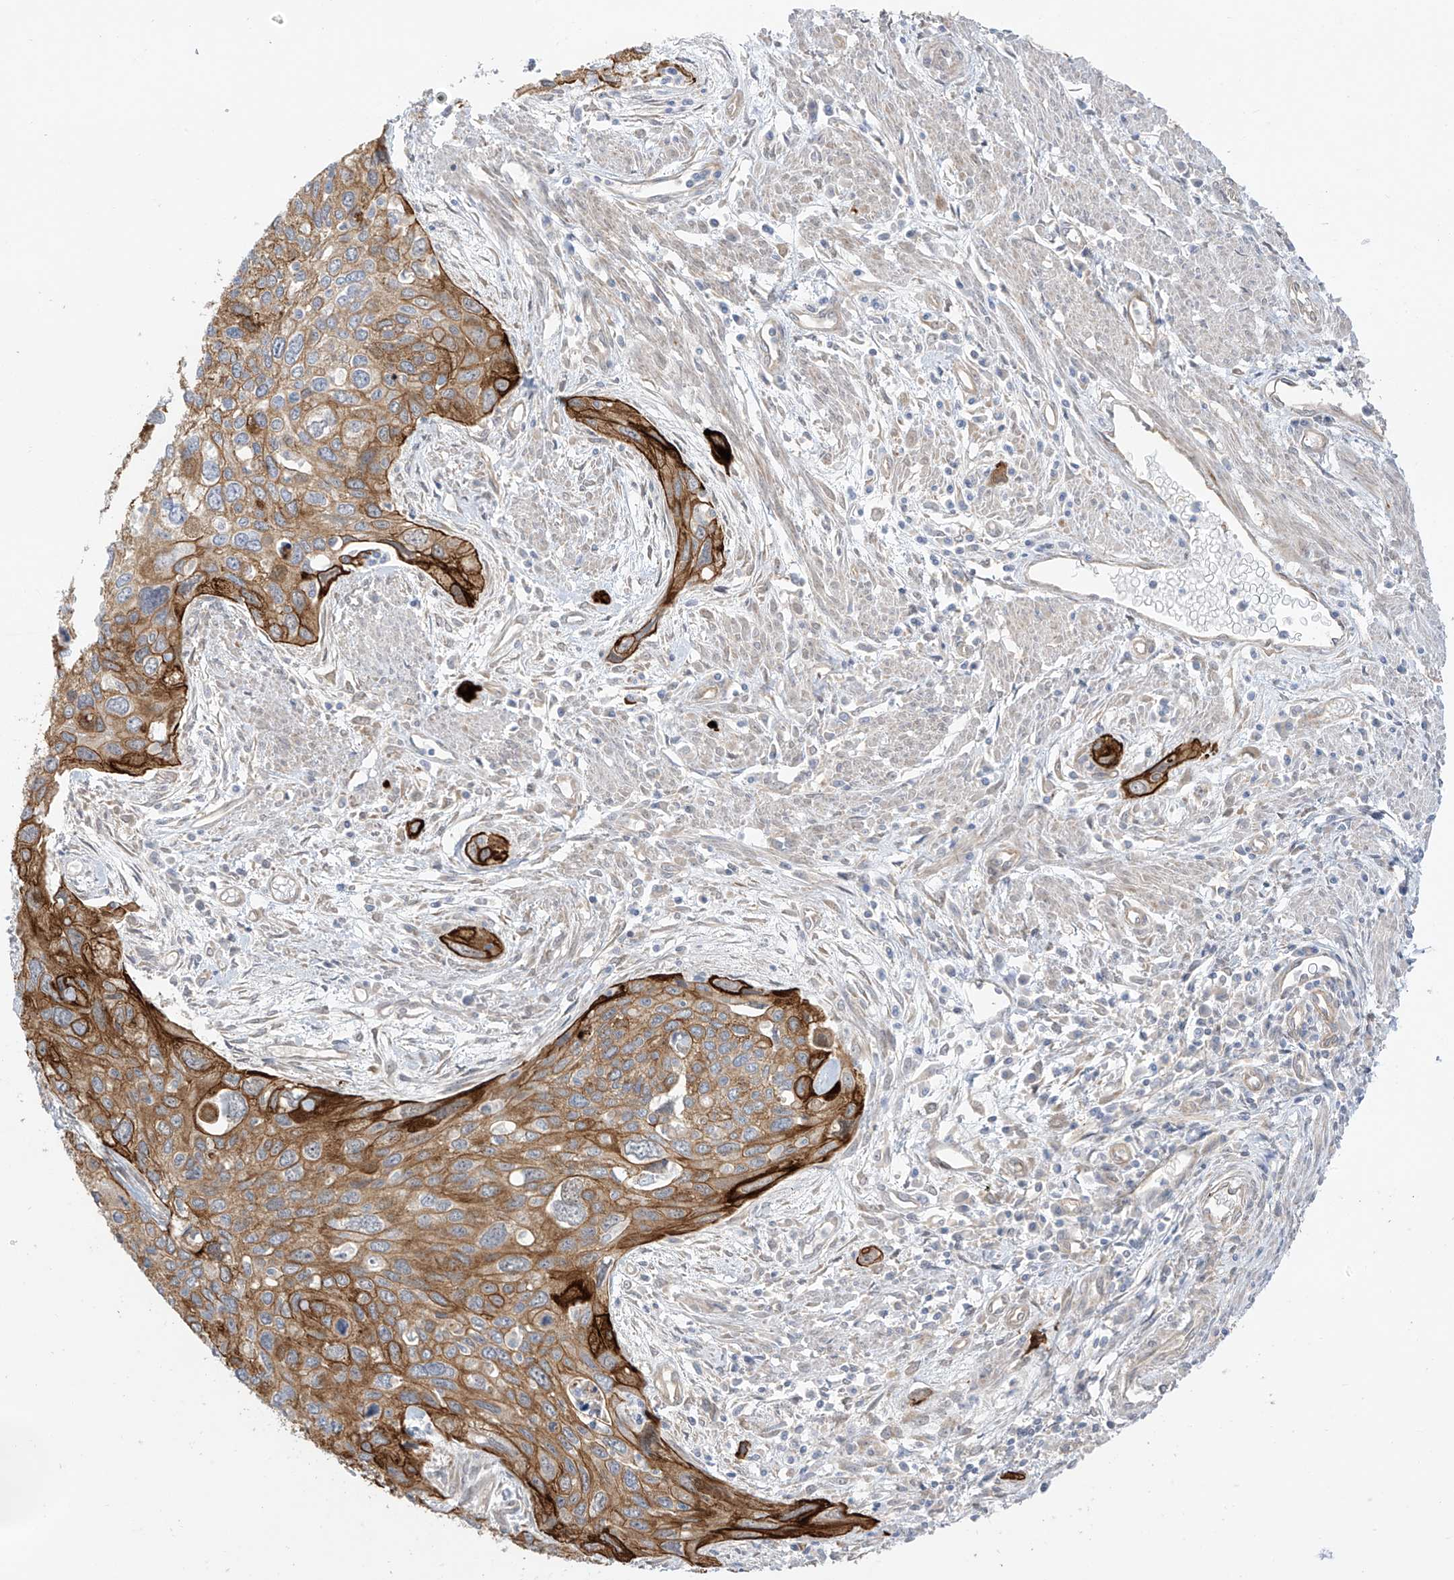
{"staining": {"intensity": "strong", "quantity": ">75%", "location": "cytoplasmic/membranous"}, "tissue": "cervical cancer", "cell_type": "Tumor cells", "image_type": "cancer", "snomed": [{"axis": "morphology", "description": "Squamous cell carcinoma, NOS"}, {"axis": "topography", "description": "Cervix"}], "caption": "Immunohistochemical staining of human cervical cancer (squamous cell carcinoma) displays high levels of strong cytoplasmic/membranous protein staining in approximately >75% of tumor cells.", "gene": "EIPR1", "patient": {"sex": "female", "age": 55}}